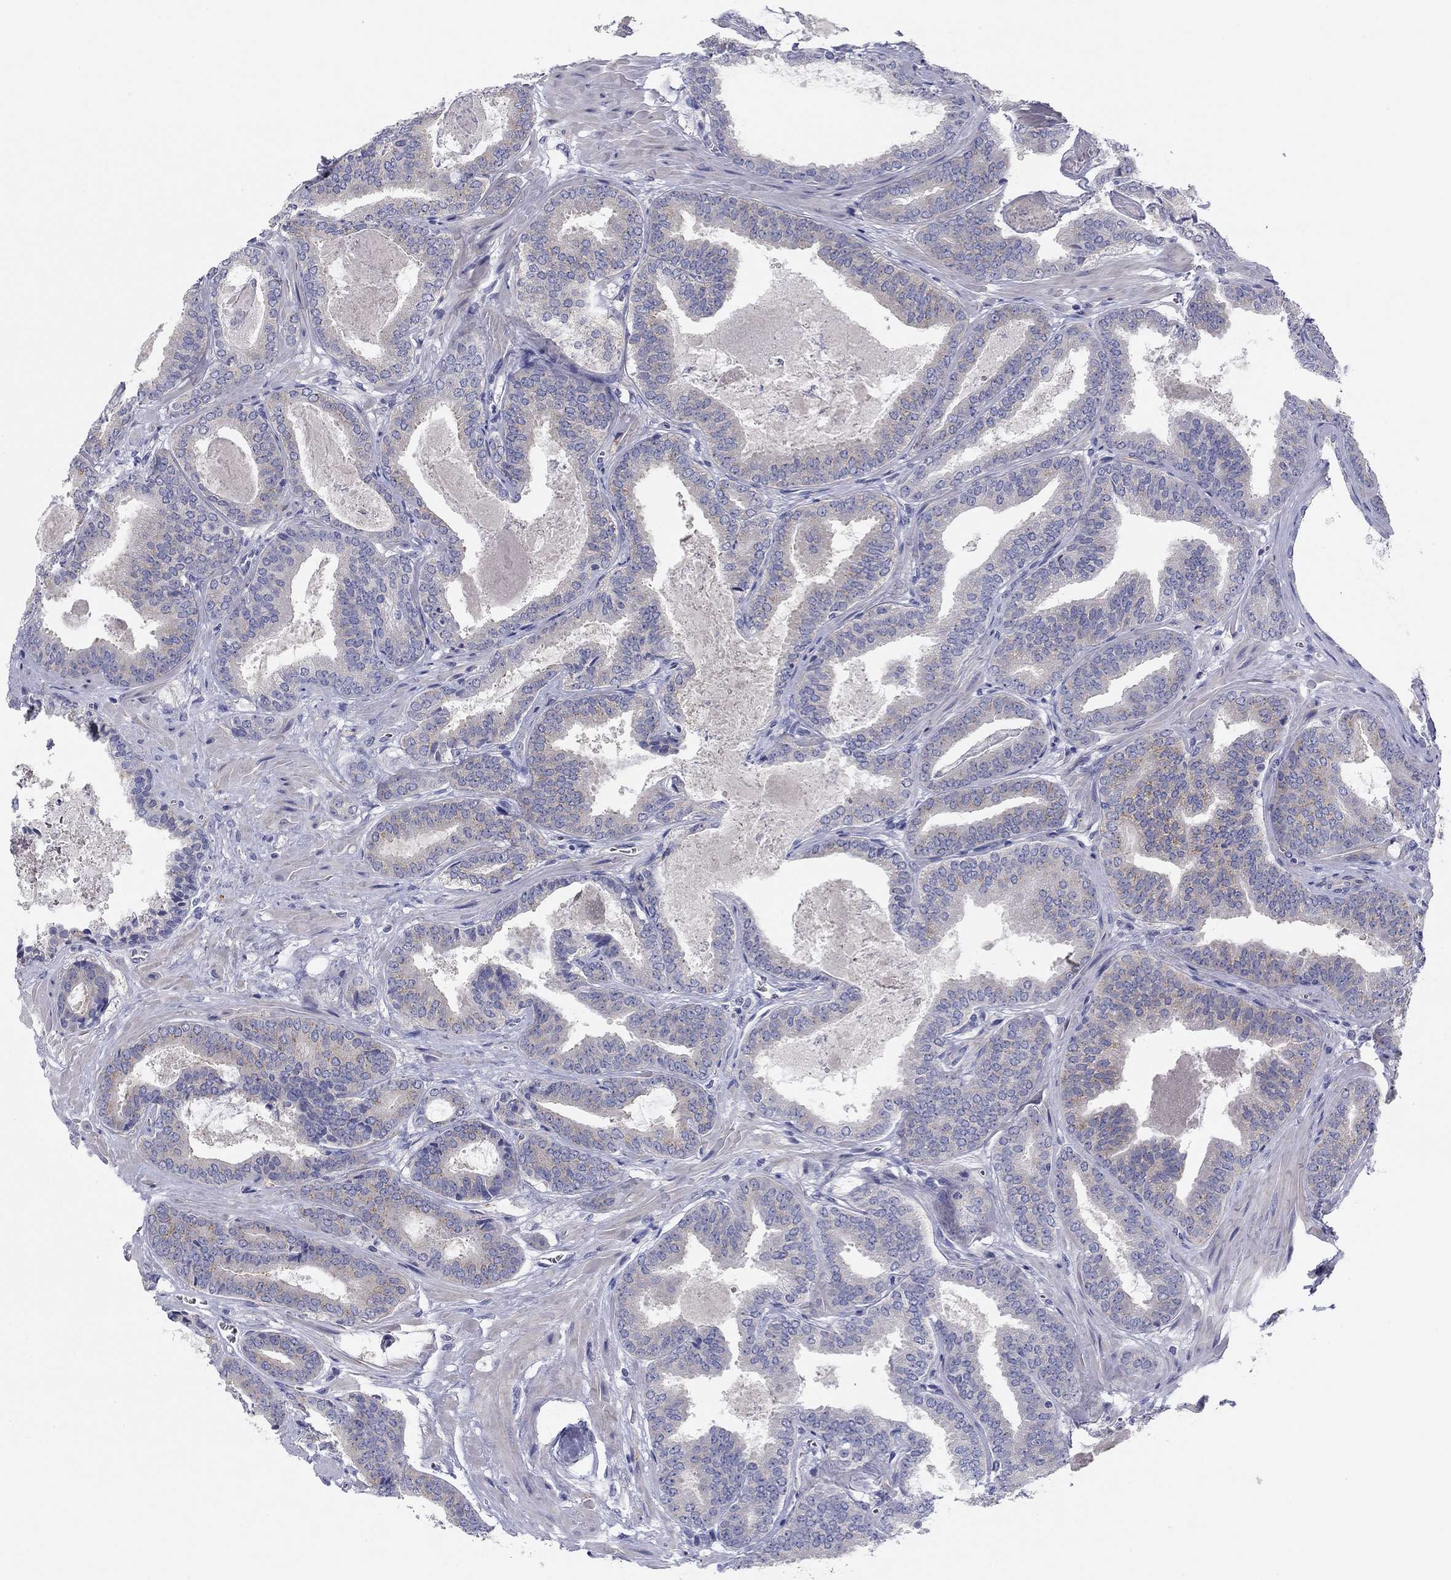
{"staining": {"intensity": "weak", "quantity": "<25%", "location": "cytoplasmic/membranous"}, "tissue": "prostate cancer", "cell_type": "Tumor cells", "image_type": "cancer", "snomed": [{"axis": "morphology", "description": "Adenocarcinoma, NOS"}, {"axis": "topography", "description": "Prostate"}], "caption": "Prostate cancer (adenocarcinoma) was stained to show a protein in brown. There is no significant expression in tumor cells.", "gene": "SEPTIN3", "patient": {"sex": "male", "age": 63}}